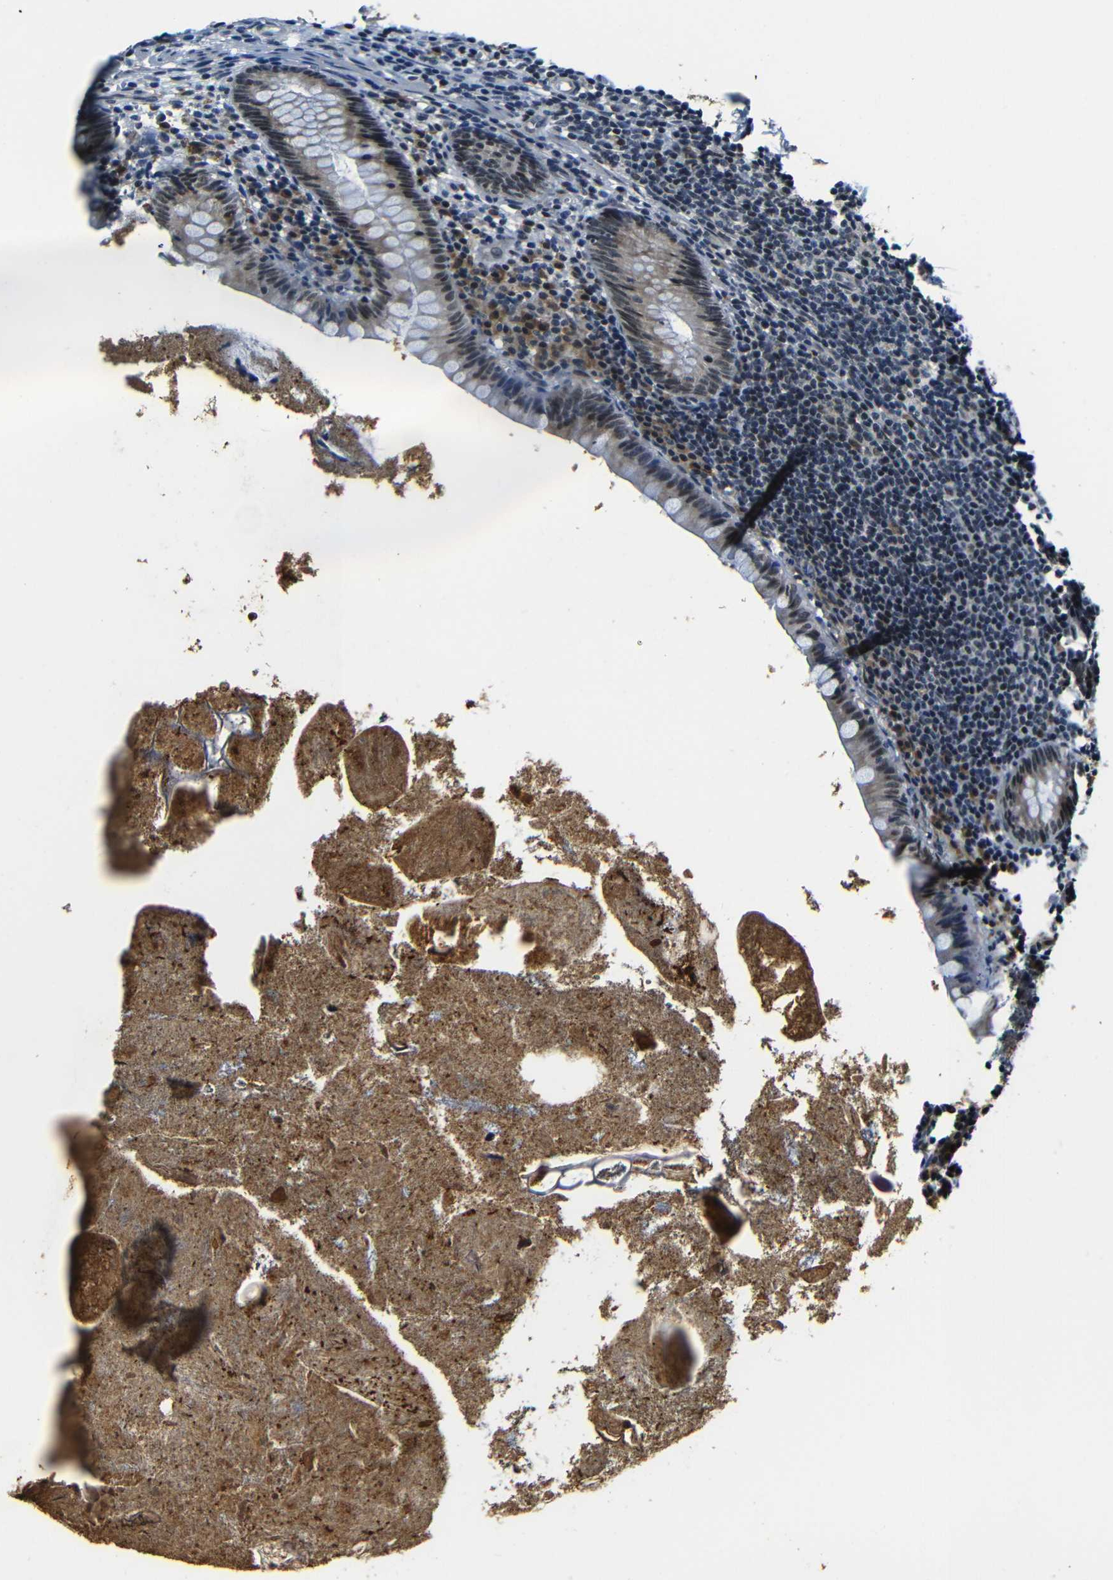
{"staining": {"intensity": "weak", "quantity": ">75%", "location": "nuclear"}, "tissue": "appendix", "cell_type": "Glandular cells", "image_type": "normal", "snomed": [{"axis": "morphology", "description": "Normal tissue, NOS"}, {"axis": "topography", "description": "Appendix"}], "caption": "Appendix stained with immunohistochemistry shows weak nuclear staining in approximately >75% of glandular cells. (IHC, brightfield microscopy, high magnification).", "gene": "FOXD4L1", "patient": {"sex": "male", "age": 52}}